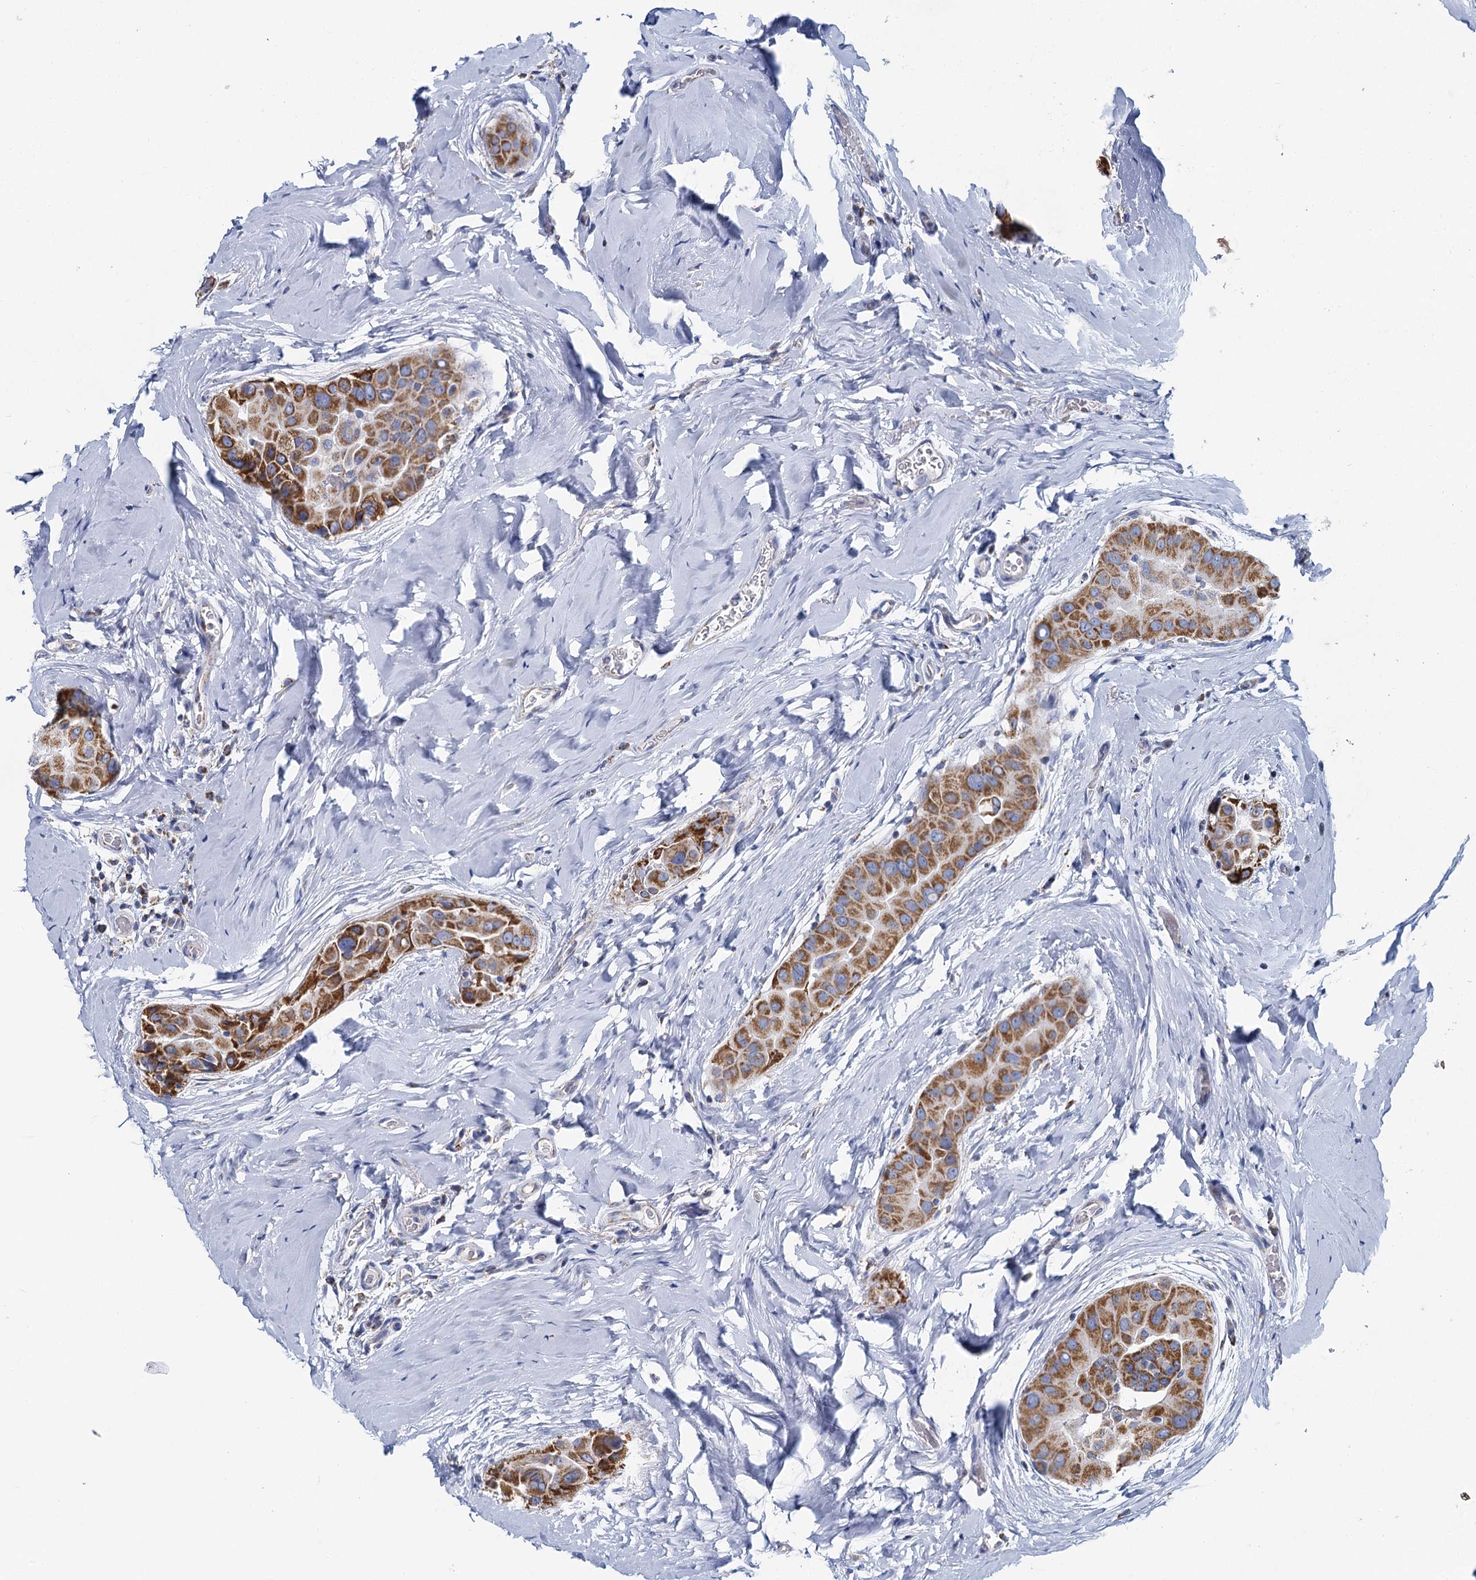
{"staining": {"intensity": "moderate", "quantity": ">75%", "location": "cytoplasmic/membranous"}, "tissue": "thyroid cancer", "cell_type": "Tumor cells", "image_type": "cancer", "snomed": [{"axis": "morphology", "description": "Papillary adenocarcinoma, NOS"}, {"axis": "topography", "description": "Thyroid gland"}], "caption": "An immunohistochemistry photomicrograph of neoplastic tissue is shown. Protein staining in brown highlights moderate cytoplasmic/membranous positivity in thyroid cancer within tumor cells. (DAB (3,3'-diaminobenzidine) = brown stain, brightfield microscopy at high magnification).", "gene": "CCP110", "patient": {"sex": "male", "age": 33}}